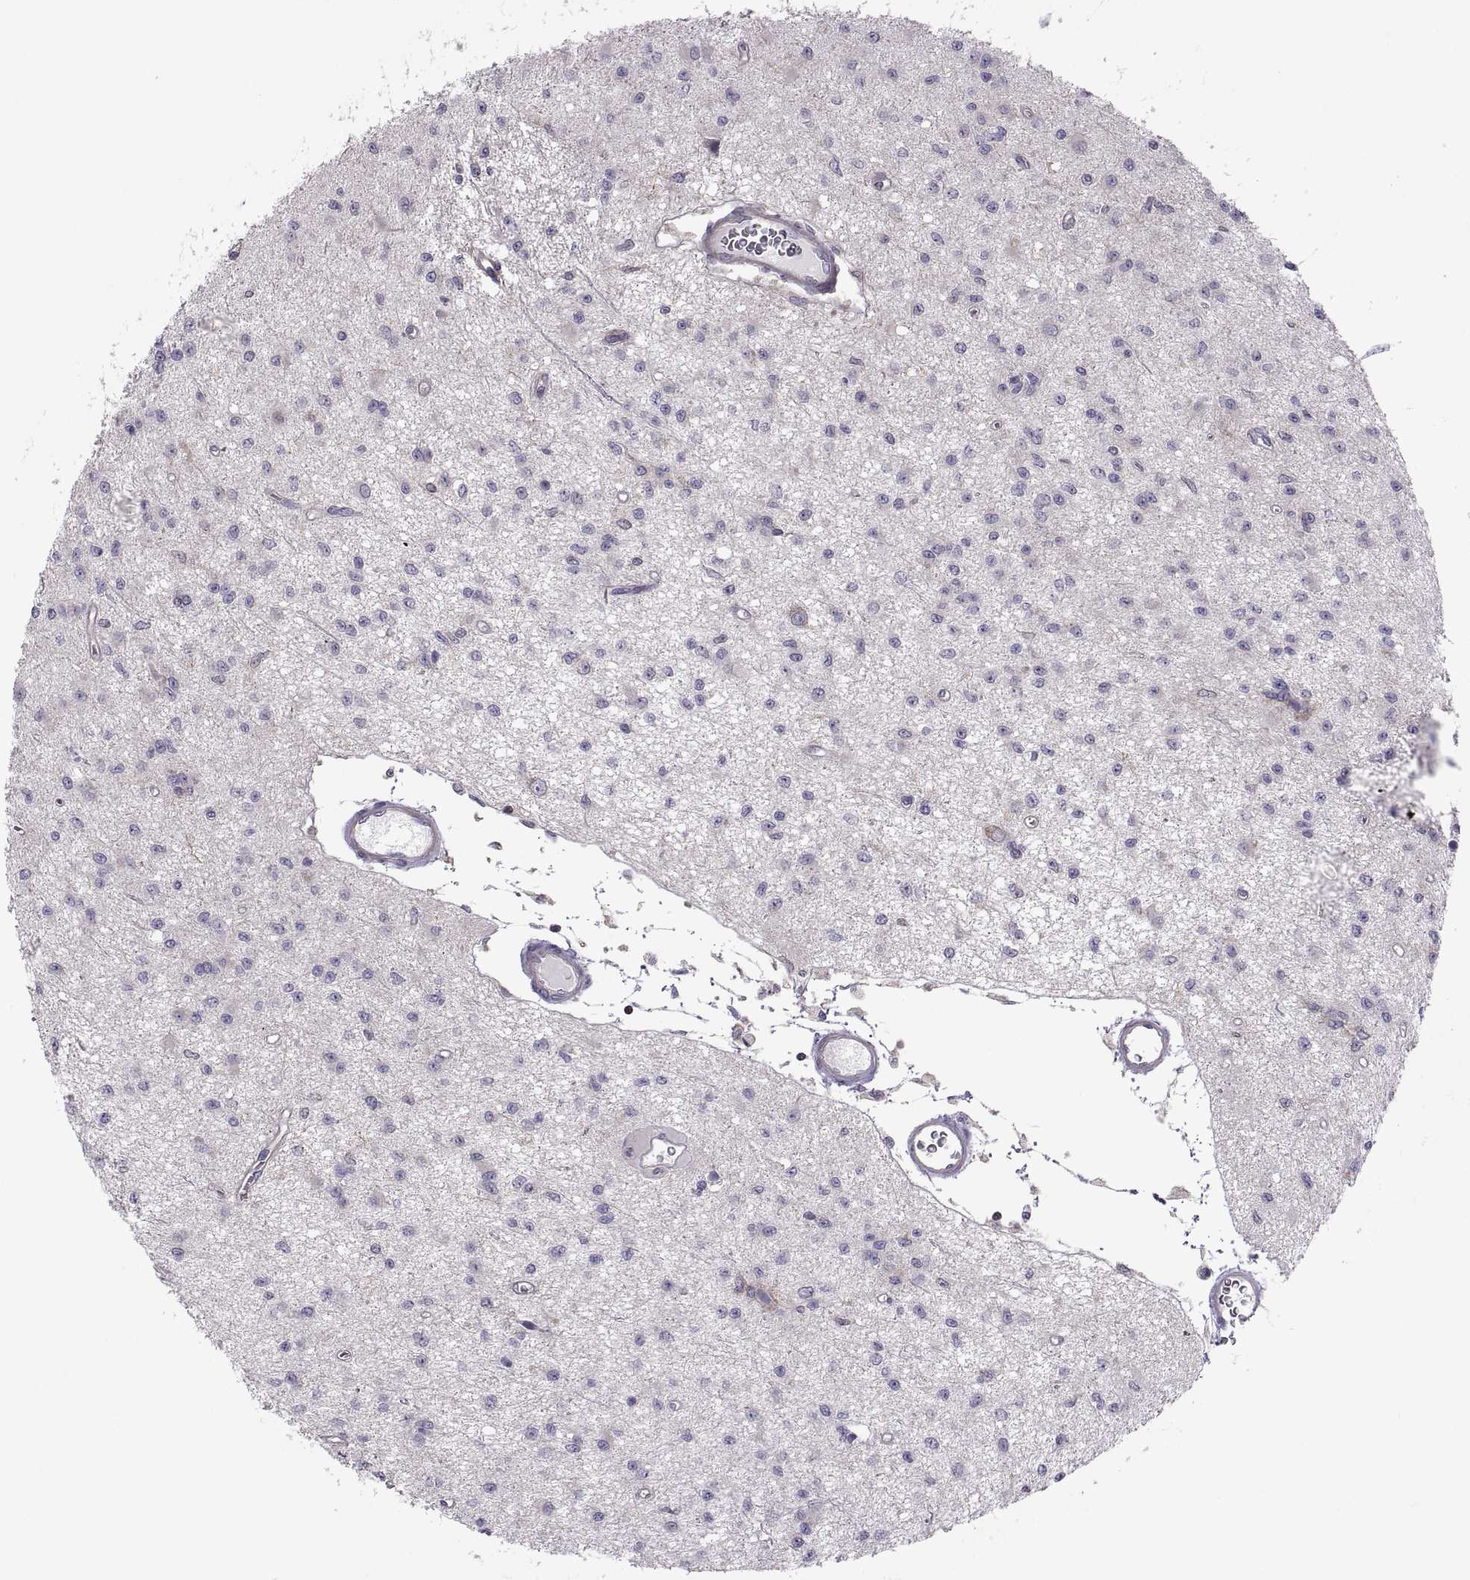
{"staining": {"intensity": "negative", "quantity": "none", "location": "none"}, "tissue": "glioma", "cell_type": "Tumor cells", "image_type": "cancer", "snomed": [{"axis": "morphology", "description": "Glioma, malignant, Low grade"}, {"axis": "topography", "description": "Brain"}], "caption": "Tumor cells are negative for brown protein staining in malignant glioma (low-grade). The staining is performed using DAB brown chromogen with nuclei counter-stained in using hematoxylin.", "gene": "SPATA32", "patient": {"sex": "female", "age": 45}}